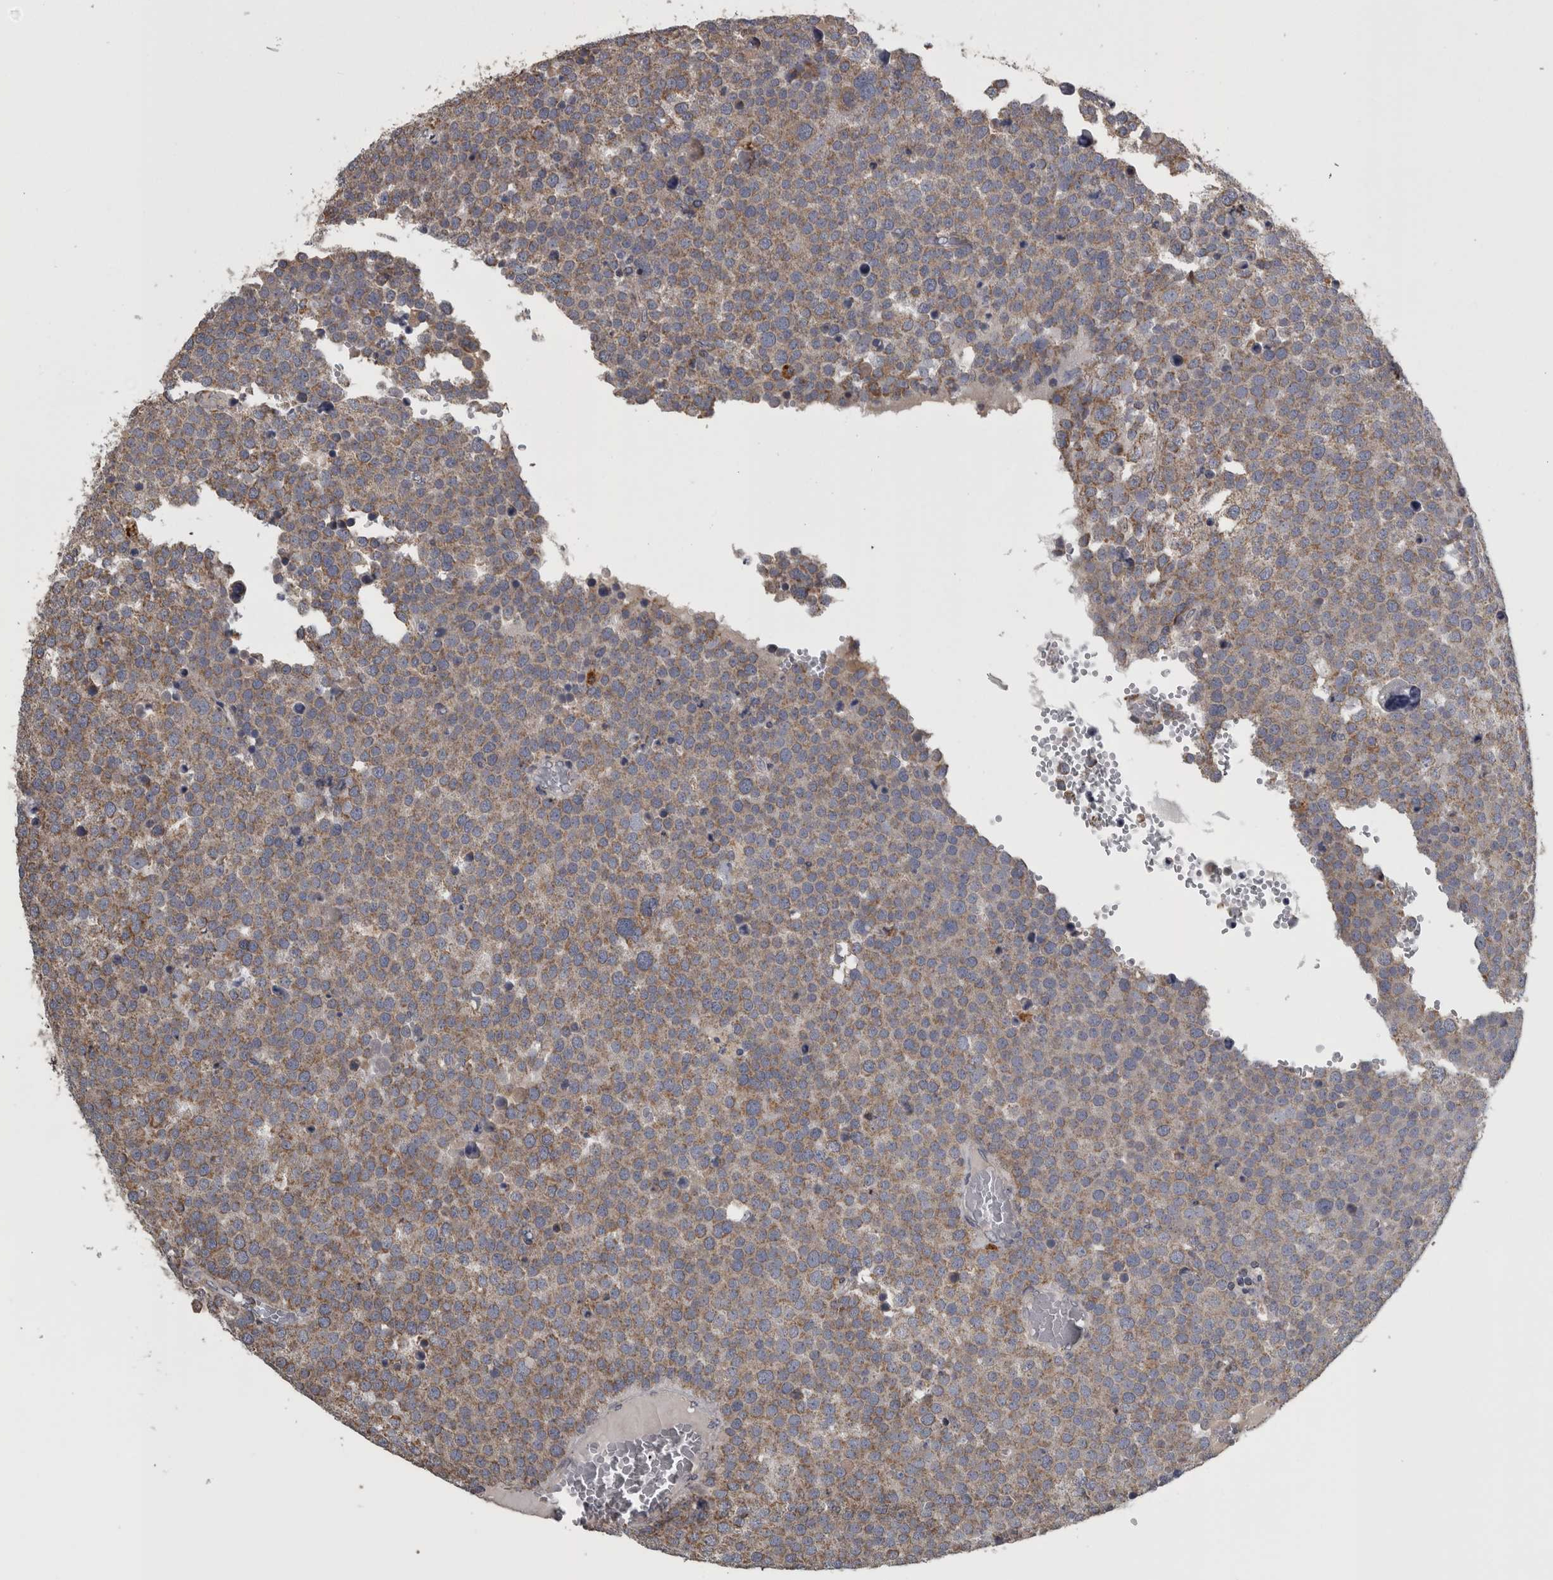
{"staining": {"intensity": "moderate", "quantity": ">75%", "location": "cytoplasmic/membranous"}, "tissue": "testis cancer", "cell_type": "Tumor cells", "image_type": "cancer", "snomed": [{"axis": "morphology", "description": "Seminoma, NOS"}, {"axis": "topography", "description": "Testis"}], "caption": "Tumor cells display moderate cytoplasmic/membranous positivity in approximately >75% of cells in testis cancer.", "gene": "FRK", "patient": {"sex": "male", "age": 71}}